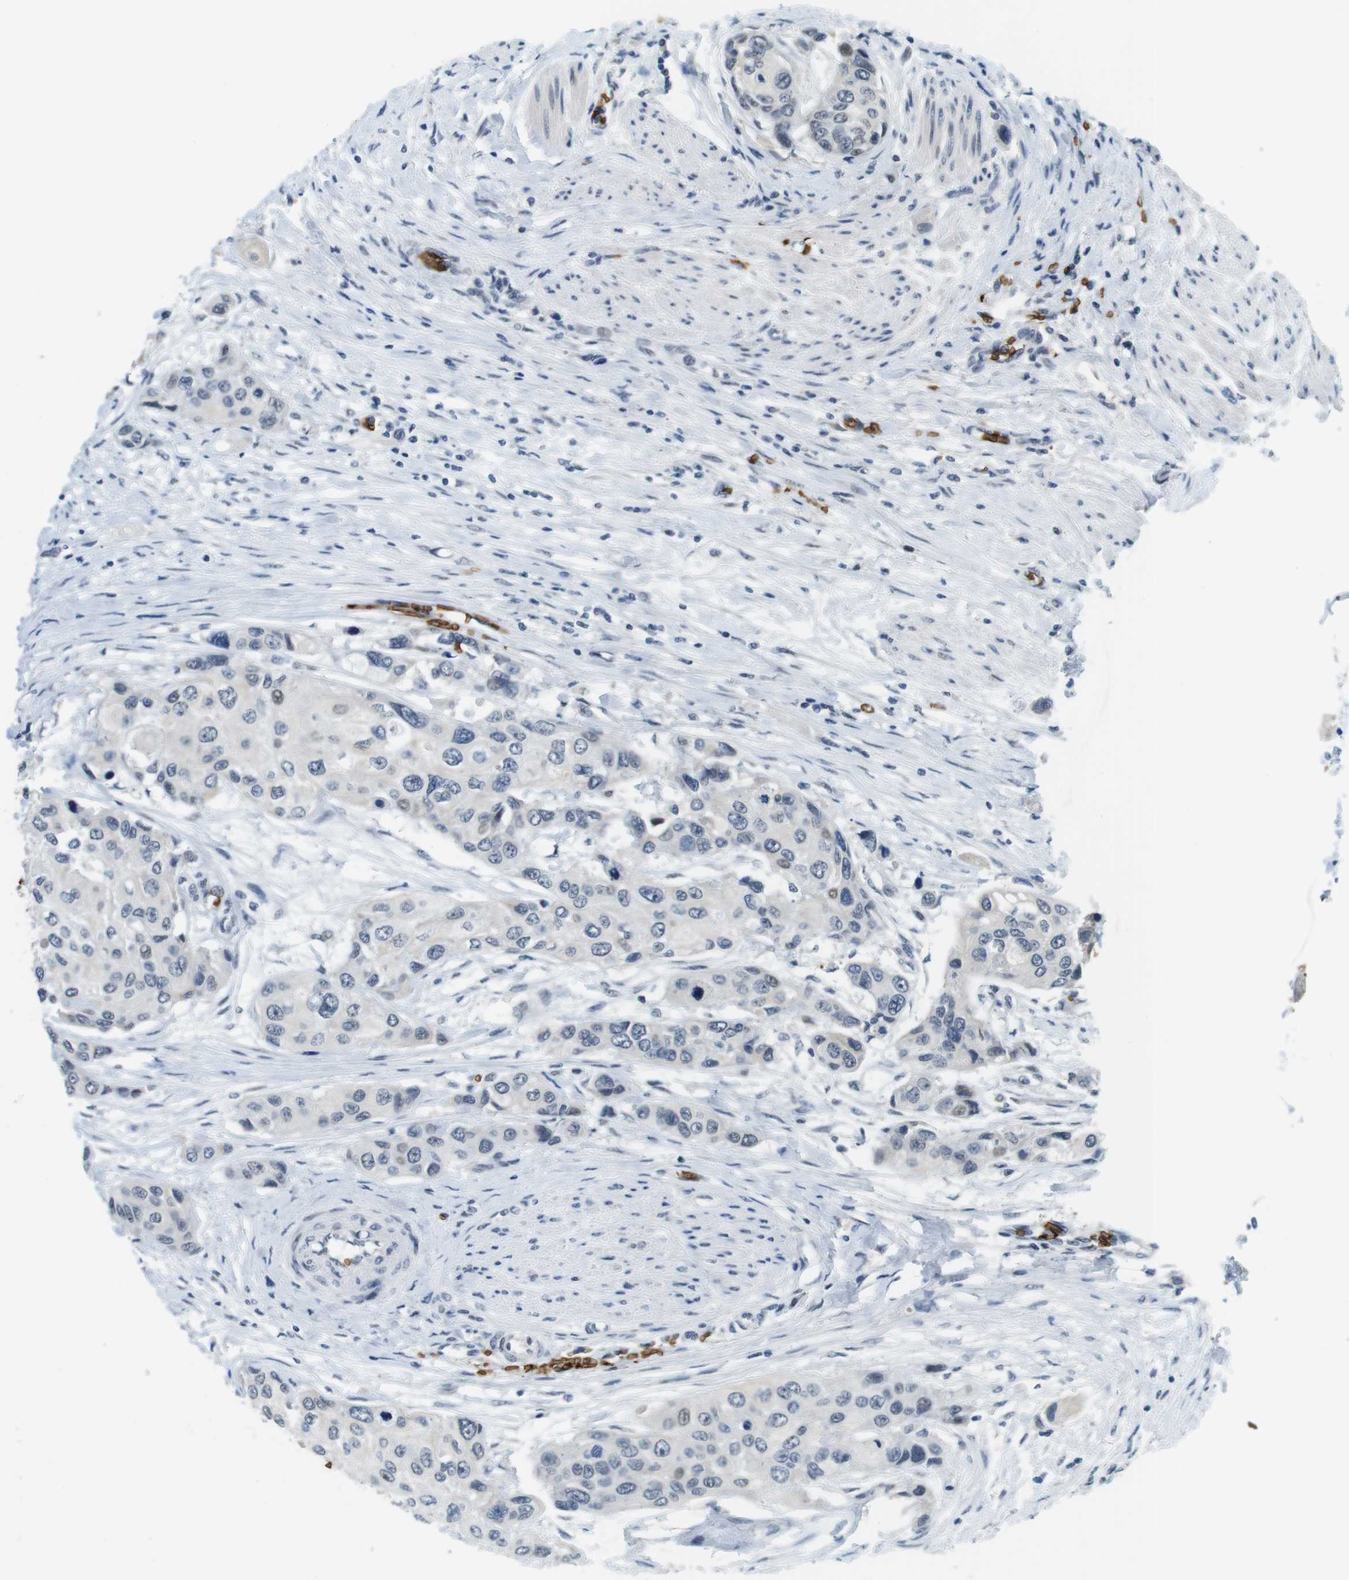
{"staining": {"intensity": "negative", "quantity": "none", "location": "none"}, "tissue": "urothelial cancer", "cell_type": "Tumor cells", "image_type": "cancer", "snomed": [{"axis": "morphology", "description": "Urothelial carcinoma, High grade"}, {"axis": "topography", "description": "Urinary bladder"}], "caption": "Urothelial cancer stained for a protein using immunohistochemistry exhibits no expression tumor cells.", "gene": "SLC4A1", "patient": {"sex": "female", "age": 56}}